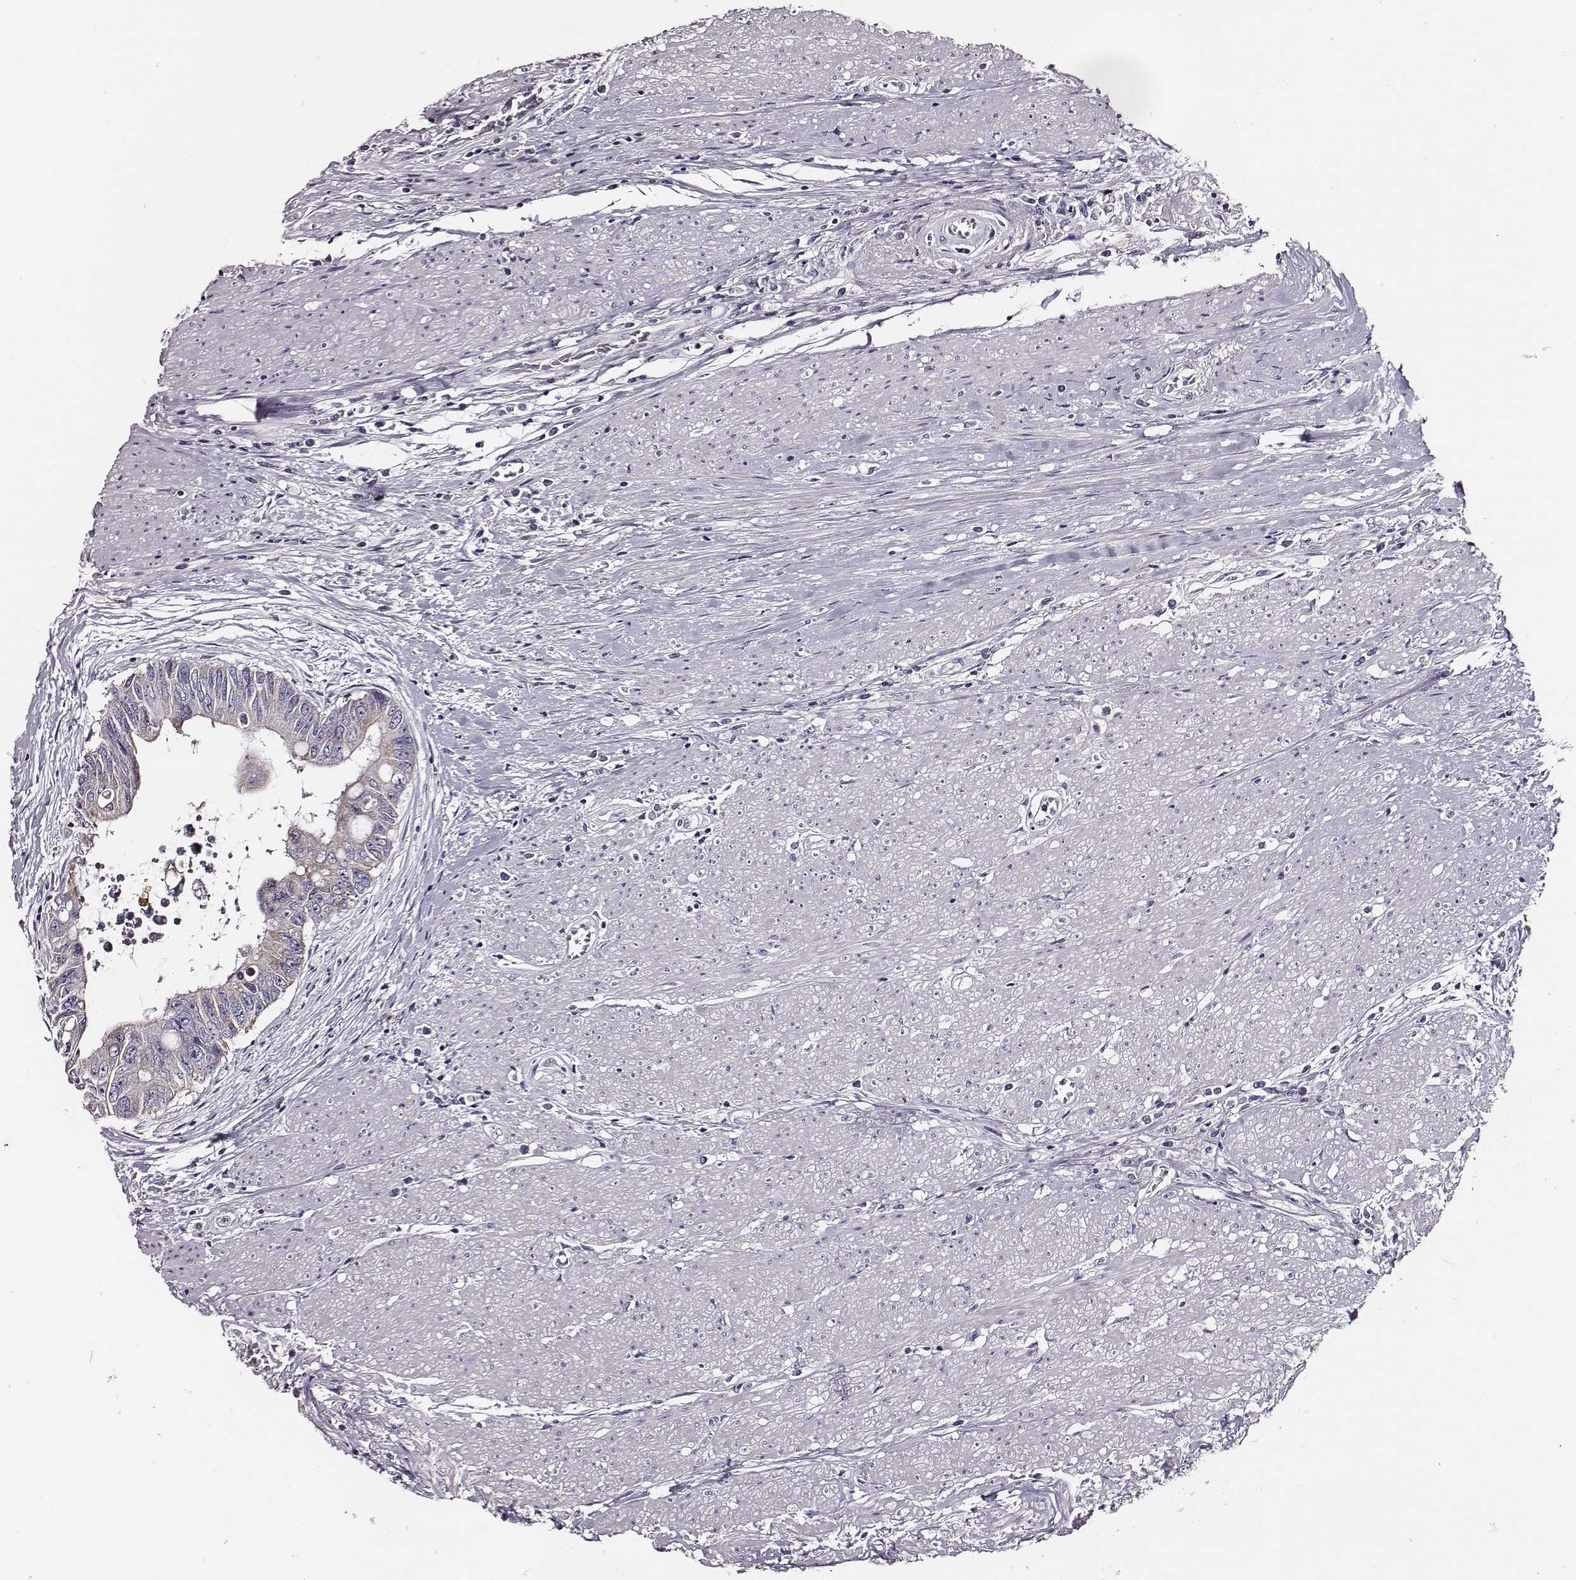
{"staining": {"intensity": "negative", "quantity": "none", "location": "none"}, "tissue": "colorectal cancer", "cell_type": "Tumor cells", "image_type": "cancer", "snomed": [{"axis": "morphology", "description": "Adenocarcinoma, NOS"}, {"axis": "topography", "description": "Rectum"}], "caption": "This is an immunohistochemistry micrograph of human colorectal adenocarcinoma. There is no positivity in tumor cells.", "gene": "AADAT", "patient": {"sex": "male", "age": 59}}